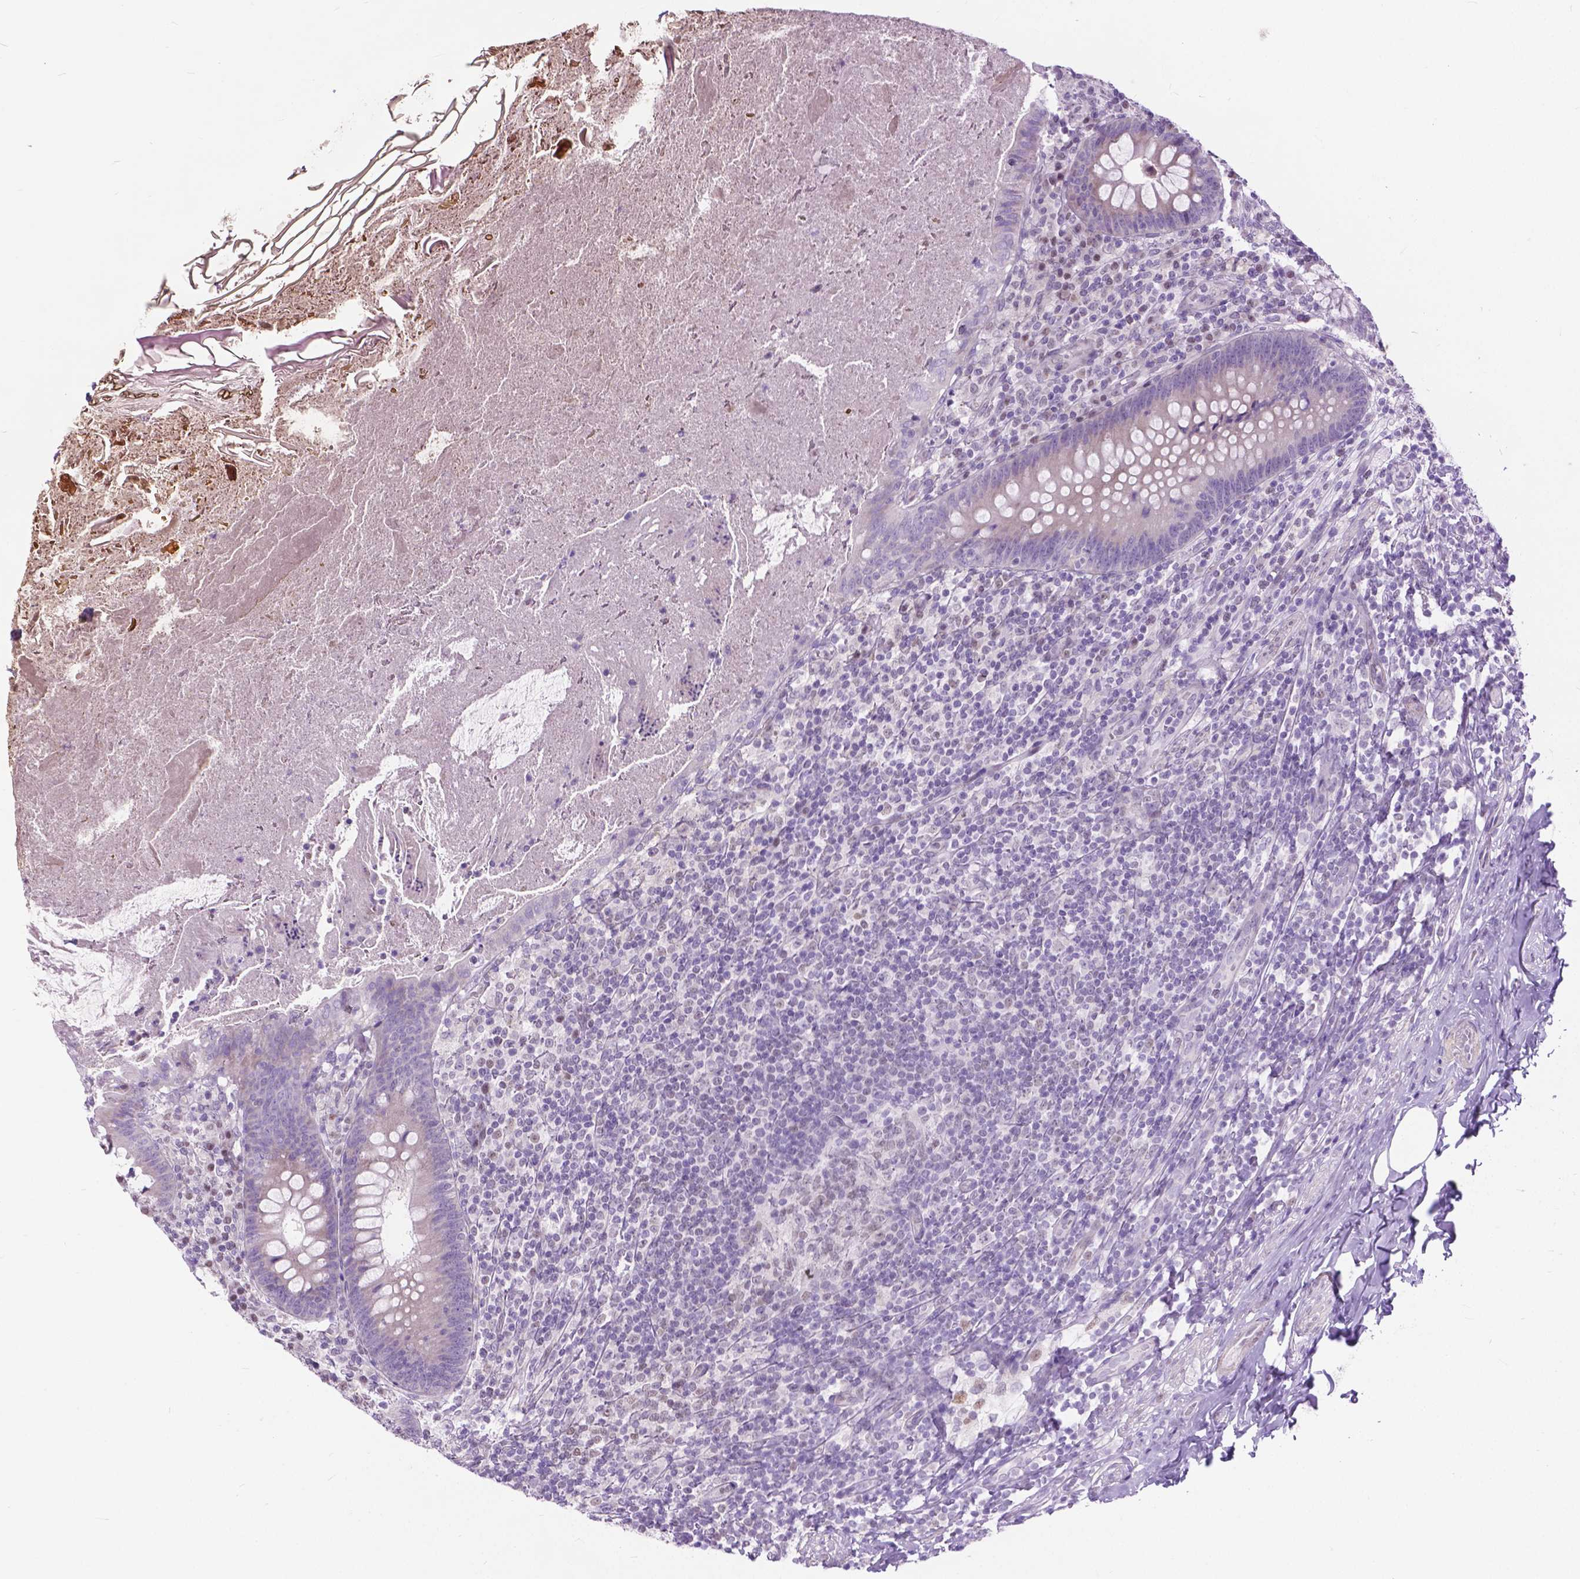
{"staining": {"intensity": "negative", "quantity": "none", "location": "none"}, "tissue": "appendix", "cell_type": "Glandular cells", "image_type": "normal", "snomed": [{"axis": "morphology", "description": "Normal tissue, NOS"}, {"axis": "topography", "description": "Appendix"}], "caption": "A high-resolution micrograph shows immunohistochemistry staining of normal appendix, which exhibits no significant expression in glandular cells. The staining was performed using DAB to visualize the protein expression in brown, while the nuclei were stained in blue with hematoxylin (Magnification: 20x).", "gene": "APCDD1L", "patient": {"sex": "male", "age": 47}}